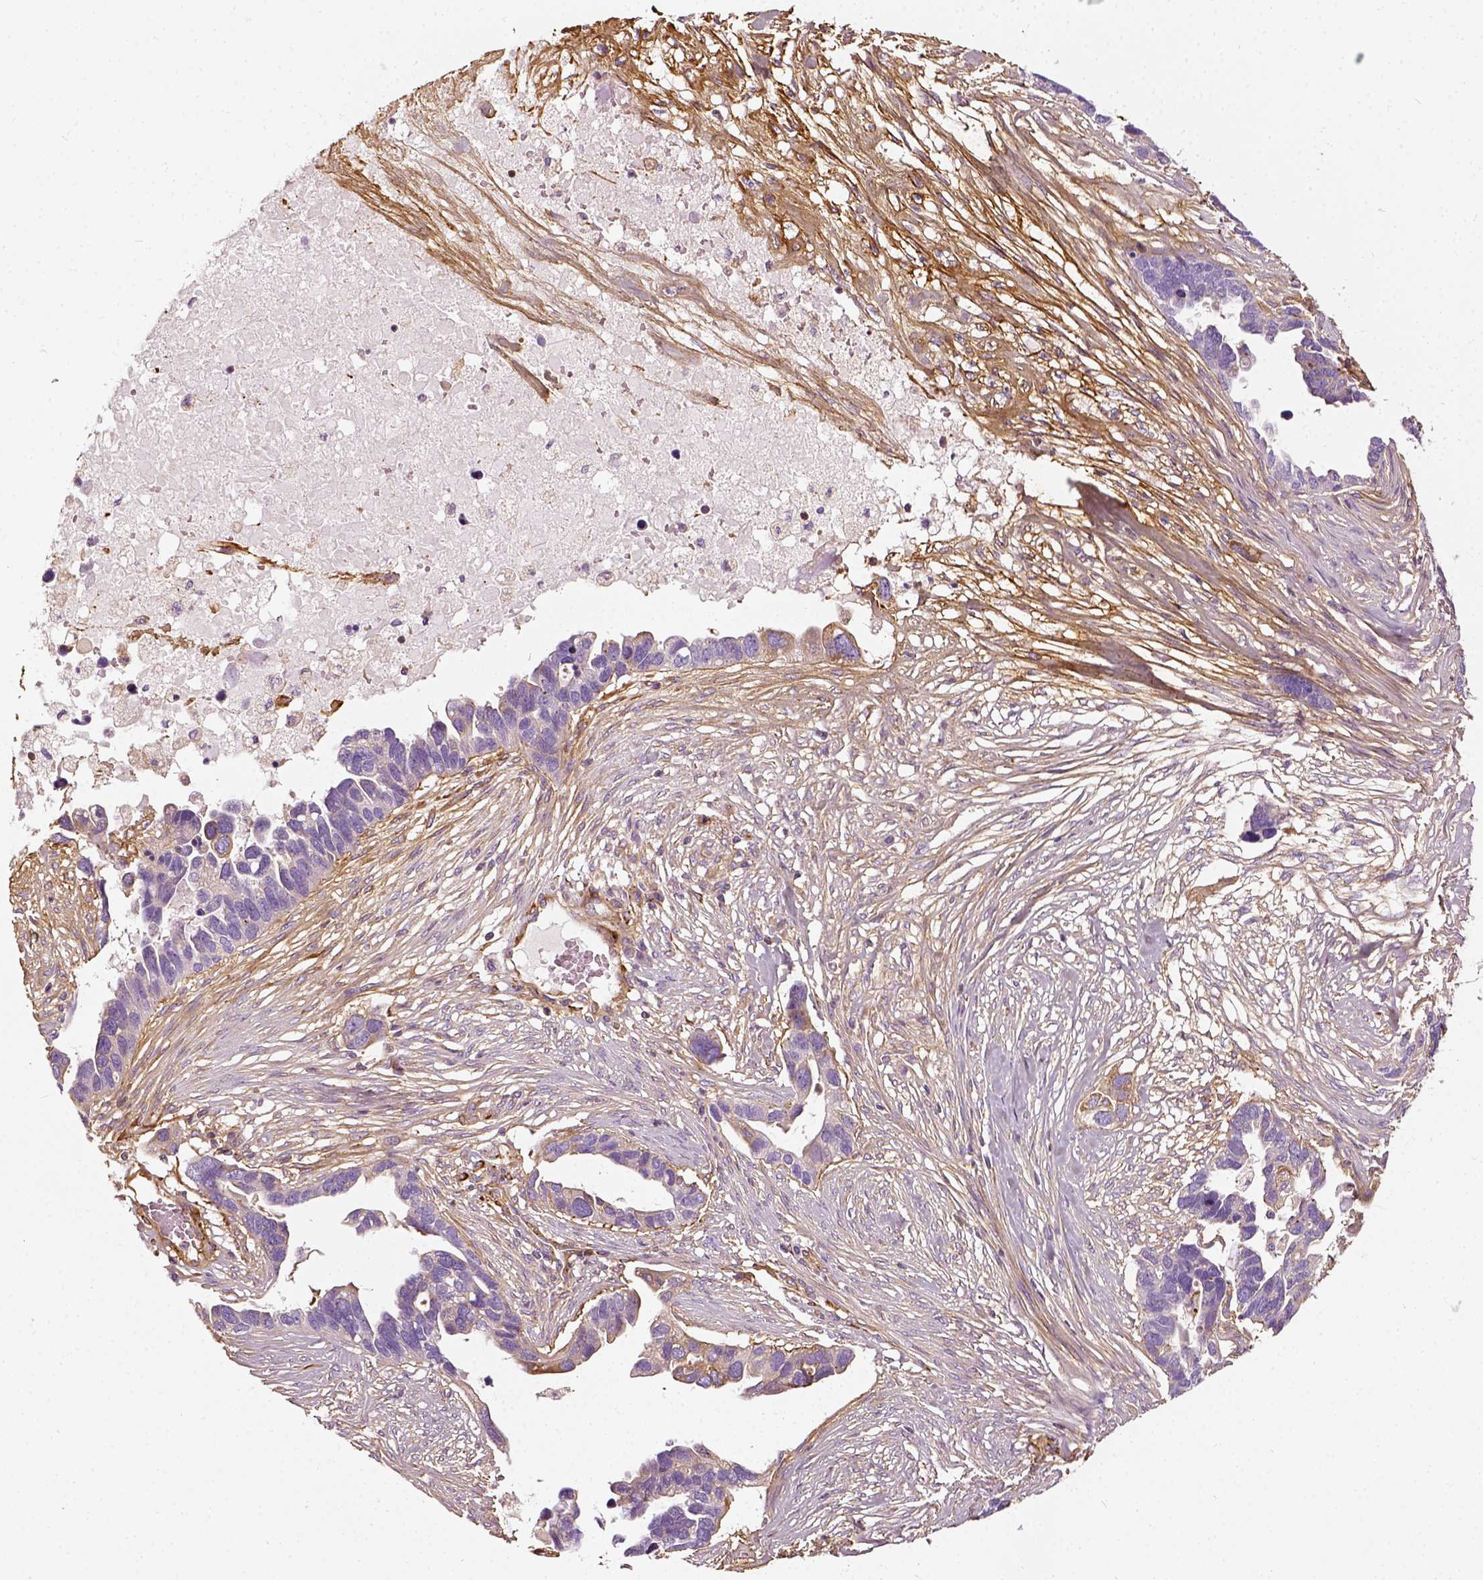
{"staining": {"intensity": "negative", "quantity": "none", "location": "none"}, "tissue": "ovarian cancer", "cell_type": "Tumor cells", "image_type": "cancer", "snomed": [{"axis": "morphology", "description": "Cystadenocarcinoma, serous, NOS"}, {"axis": "topography", "description": "Ovary"}], "caption": "Ovarian cancer (serous cystadenocarcinoma) stained for a protein using IHC displays no expression tumor cells.", "gene": "COL6A2", "patient": {"sex": "female", "age": 54}}